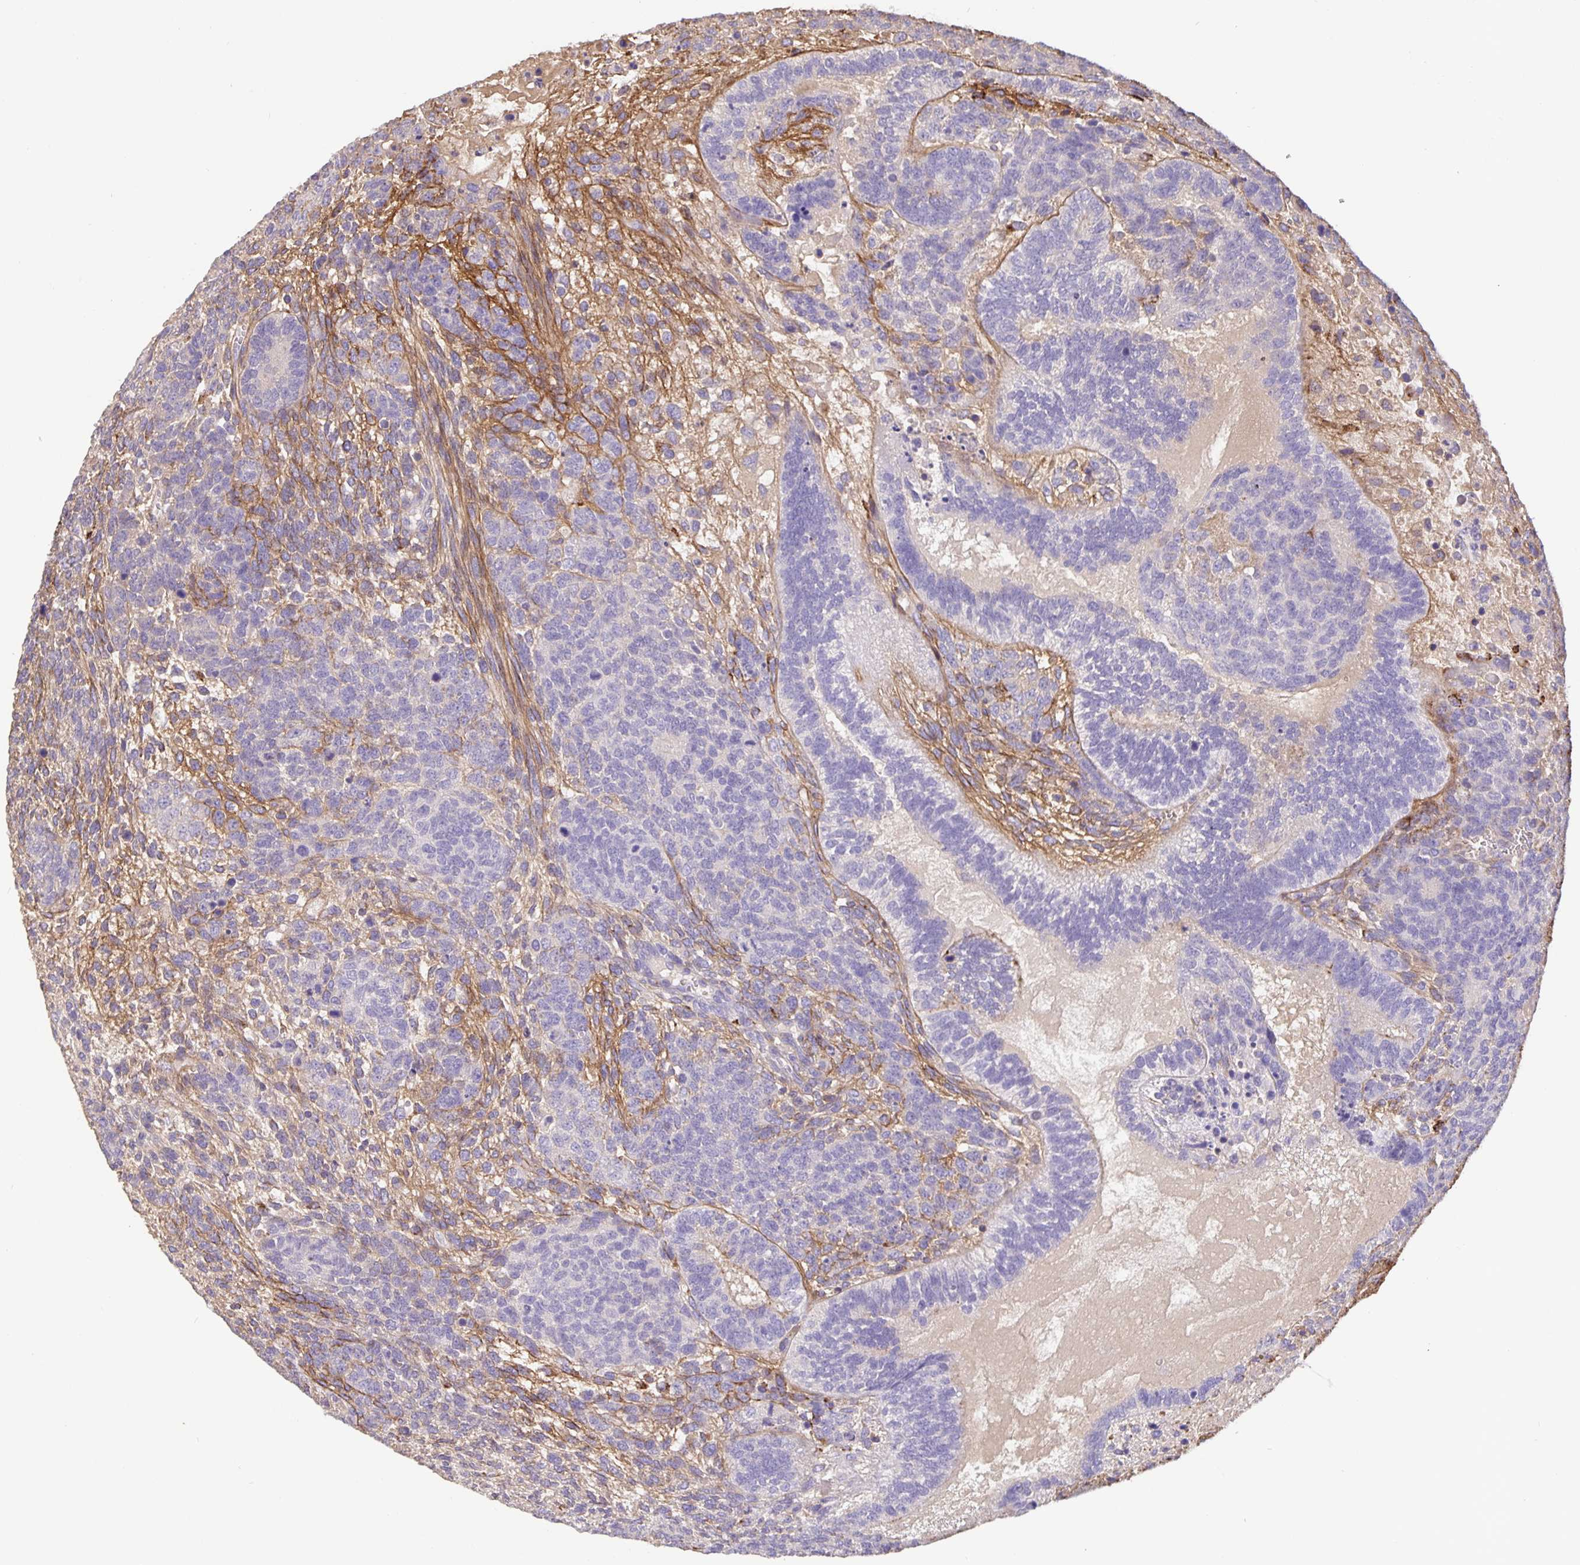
{"staining": {"intensity": "negative", "quantity": "none", "location": "none"}, "tissue": "testis cancer", "cell_type": "Tumor cells", "image_type": "cancer", "snomed": [{"axis": "morphology", "description": "Normal tissue, NOS"}, {"axis": "morphology", "description": "Carcinoma, Embryonal, NOS"}, {"axis": "topography", "description": "Testis"}, {"axis": "topography", "description": "Epididymis"}], "caption": "Protein analysis of embryonal carcinoma (testis) exhibits no significant positivity in tumor cells. (DAB immunohistochemistry (IHC) with hematoxylin counter stain).", "gene": "EML6", "patient": {"sex": "male", "age": 23}}